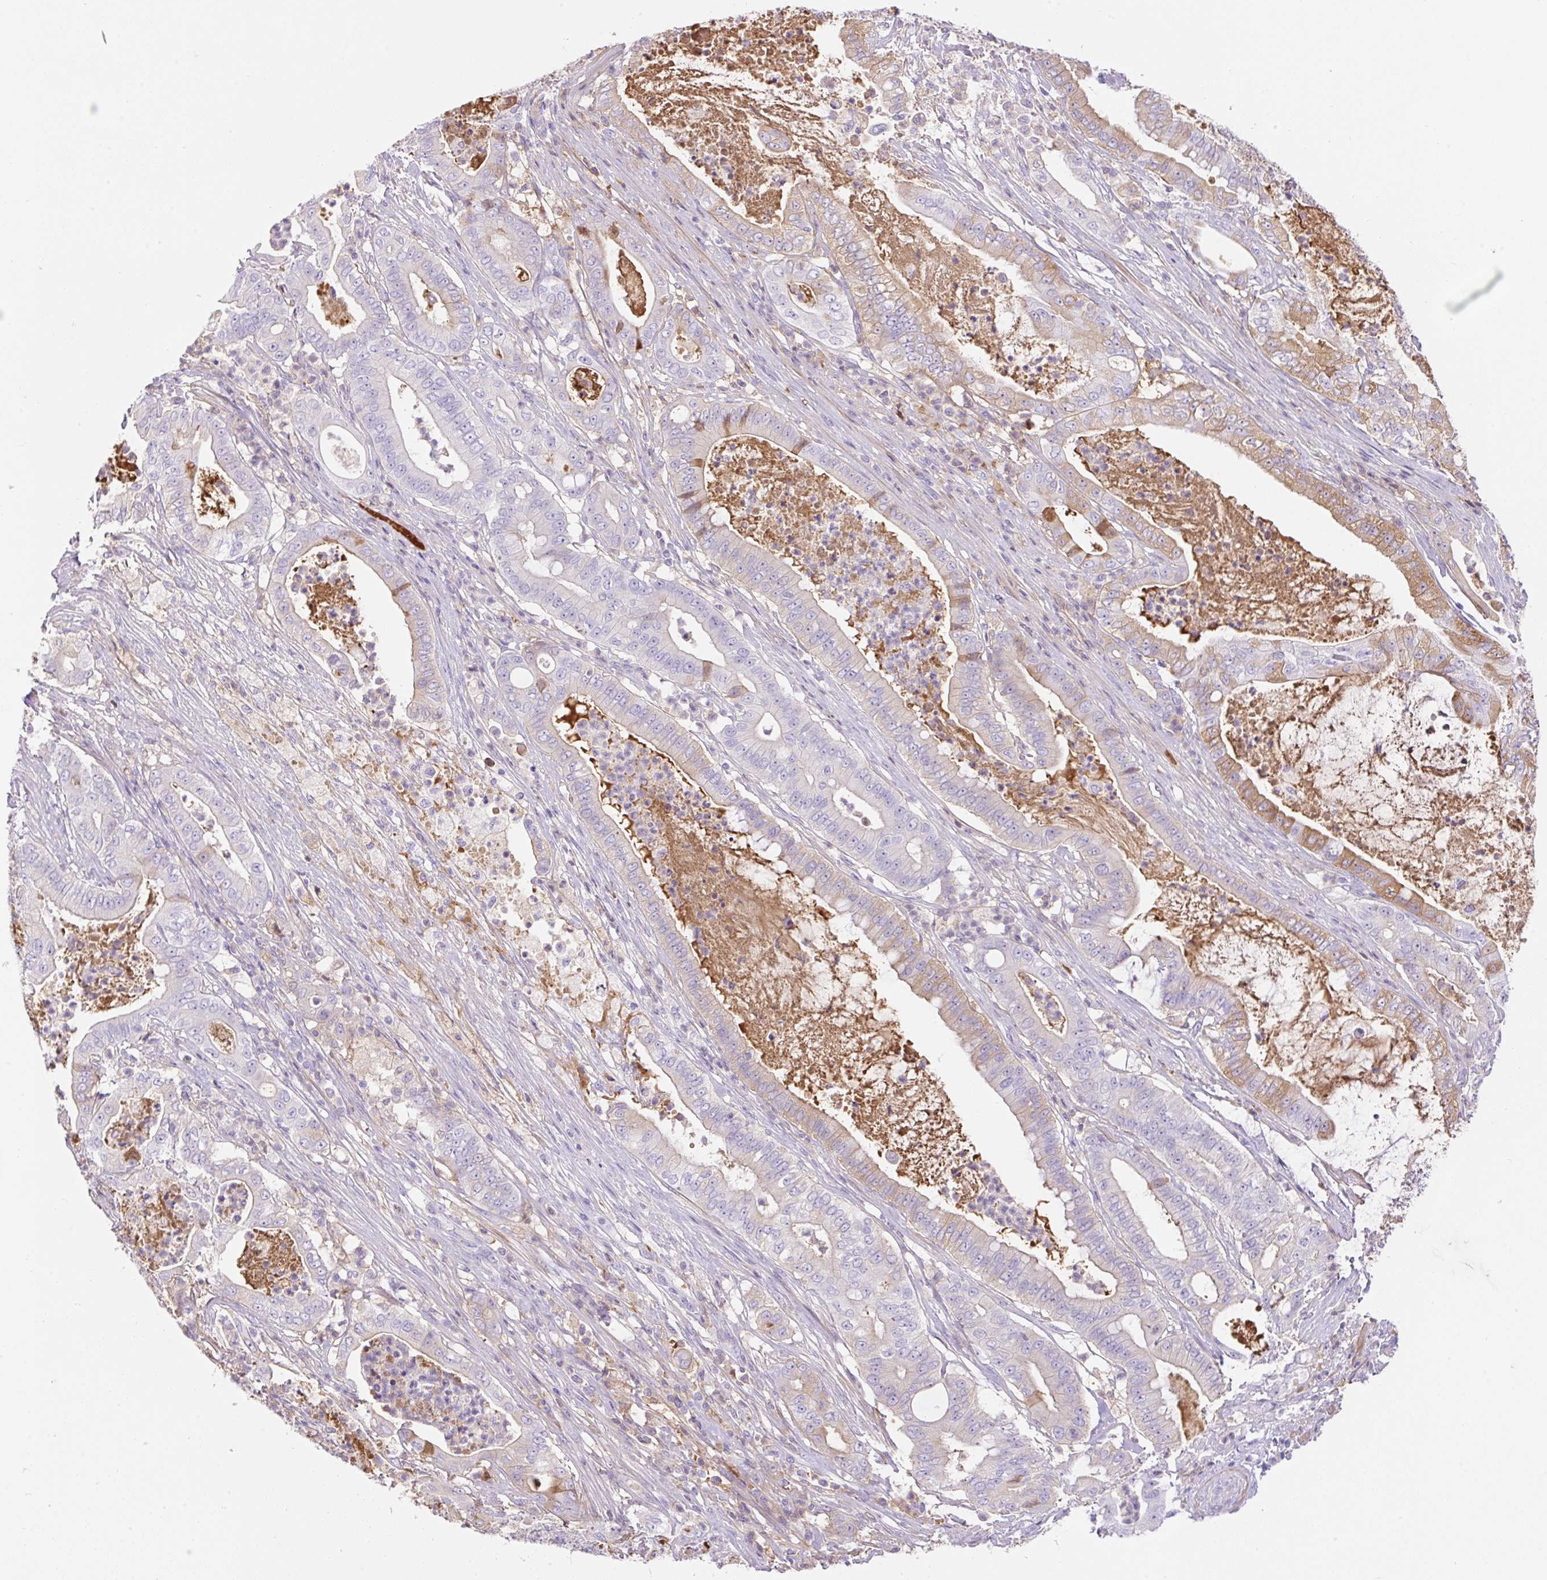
{"staining": {"intensity": "moderate", "quantity": "25%-75%", "location": "cytoplasmic/membranous"}, "tissue": "pancreatic cancer", "cell_type": "Tumor cells", "image_type": "cancer", "snomed": [{"axis": "morphology", "description": "Adenocarcinoma, NOS"}, {"axis": "topography", "description": "Pancreas"}], "caption": "Immunohistochemistry (IHC) histopathology image of neoplastic tissue: pancreatic cancer (adenocarcinoma) stained using IHC reveals medium levels of moderate protein expression localized specifically in the cytoplasmic/membranous of tumor cells, appearing as a cytoplasmic/membranous brown color.", "gene": "TDRD15", "patient": {"sex": "male", "age": 71}}